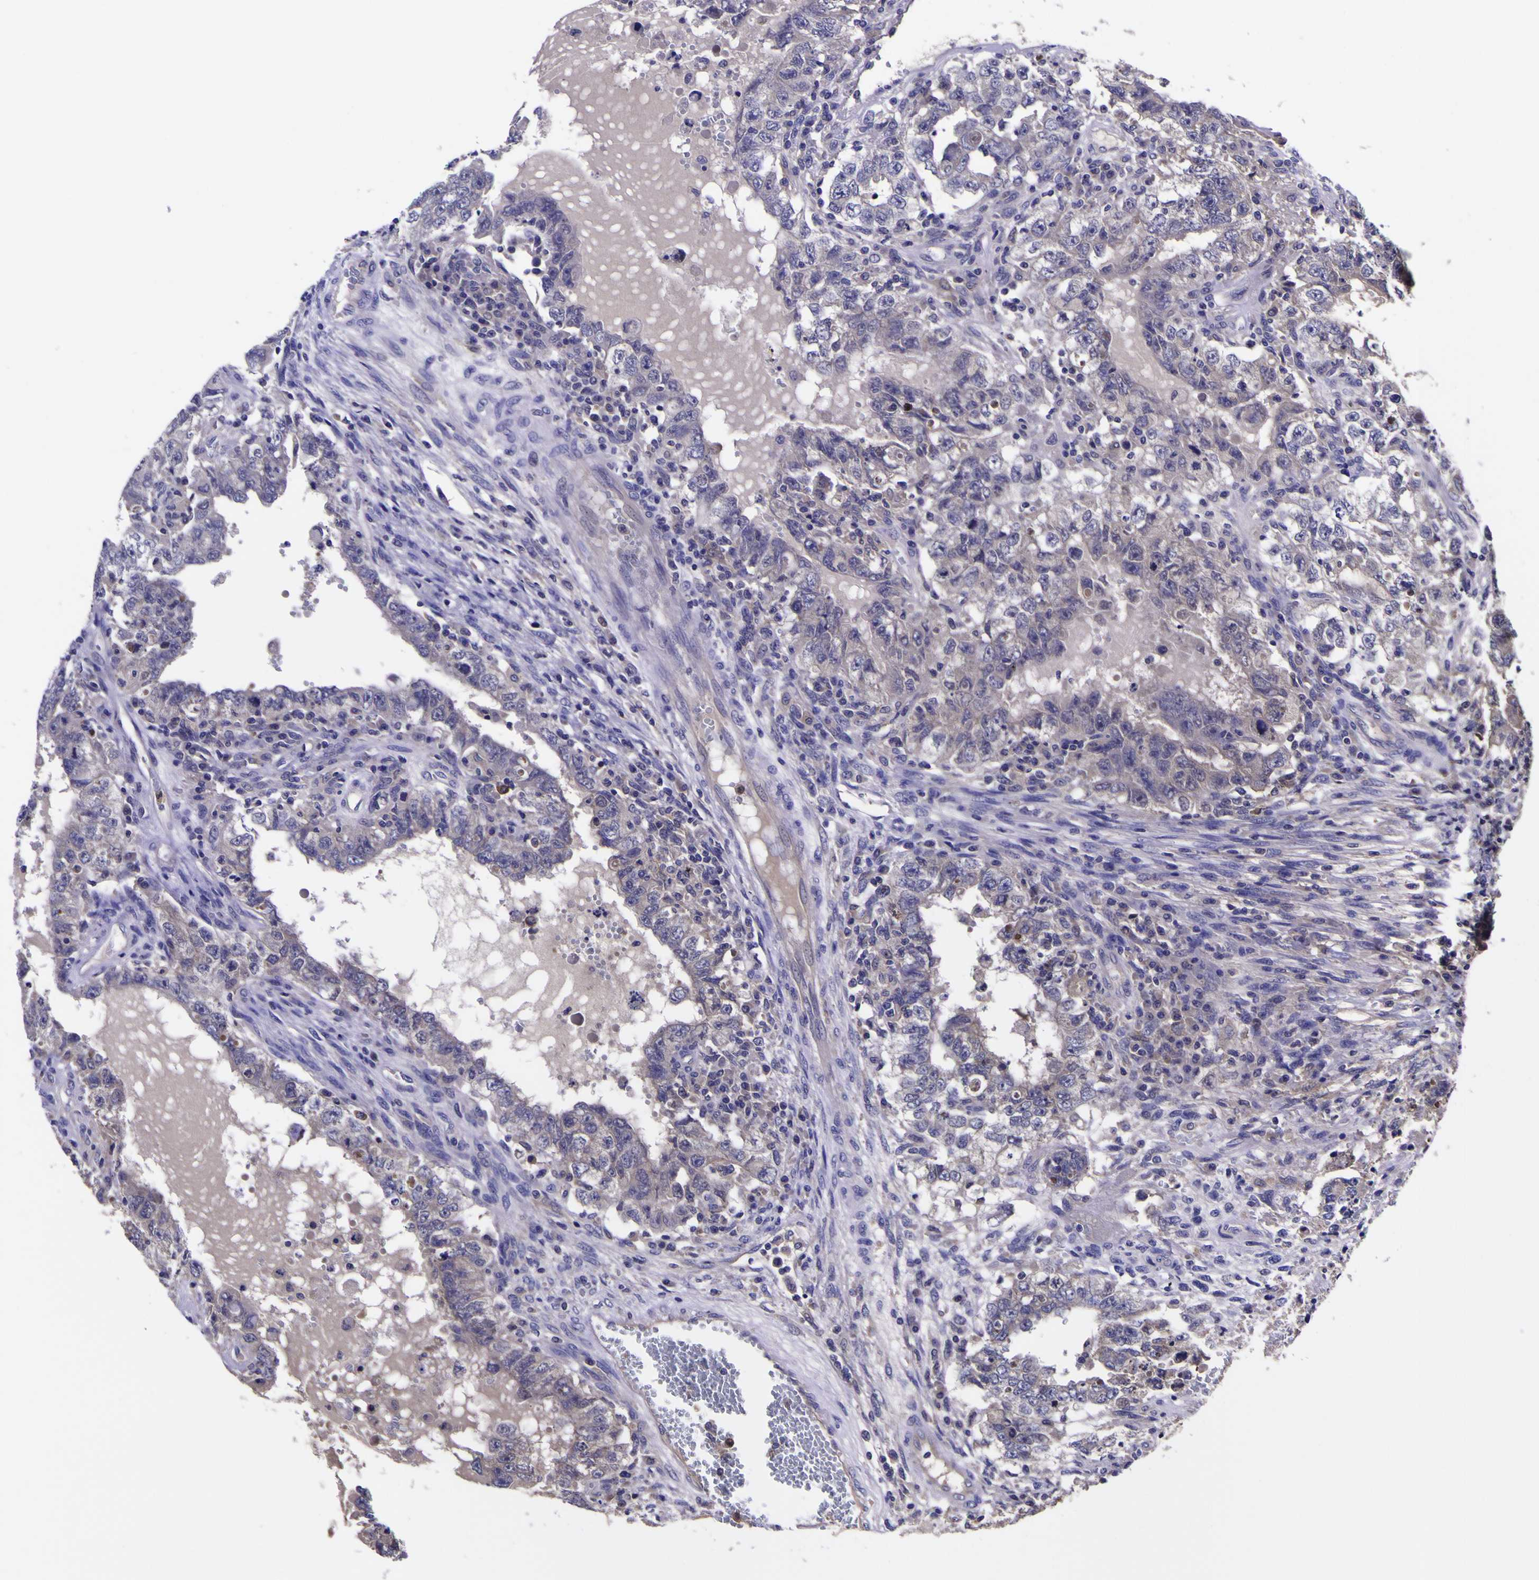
{"staining": {"intensity": "negative", "quantity": "none", "location": "none"}, "tissue": "testis cancer", "cell_type": "Tumor cells", "image_type": "cancer", "snomed": [{"axis": "morphology", "description": "Carcinoma, Embryonal, NOS"}, {"axis": "topography", "description": "Testis"}], "caption": "Immunohistochemical staining of embryonal carcinoma (testis) displays no significant positivity in tumor cells.", "gene": "MAPK14", "patient": {"sex": "male", "age": 26}}